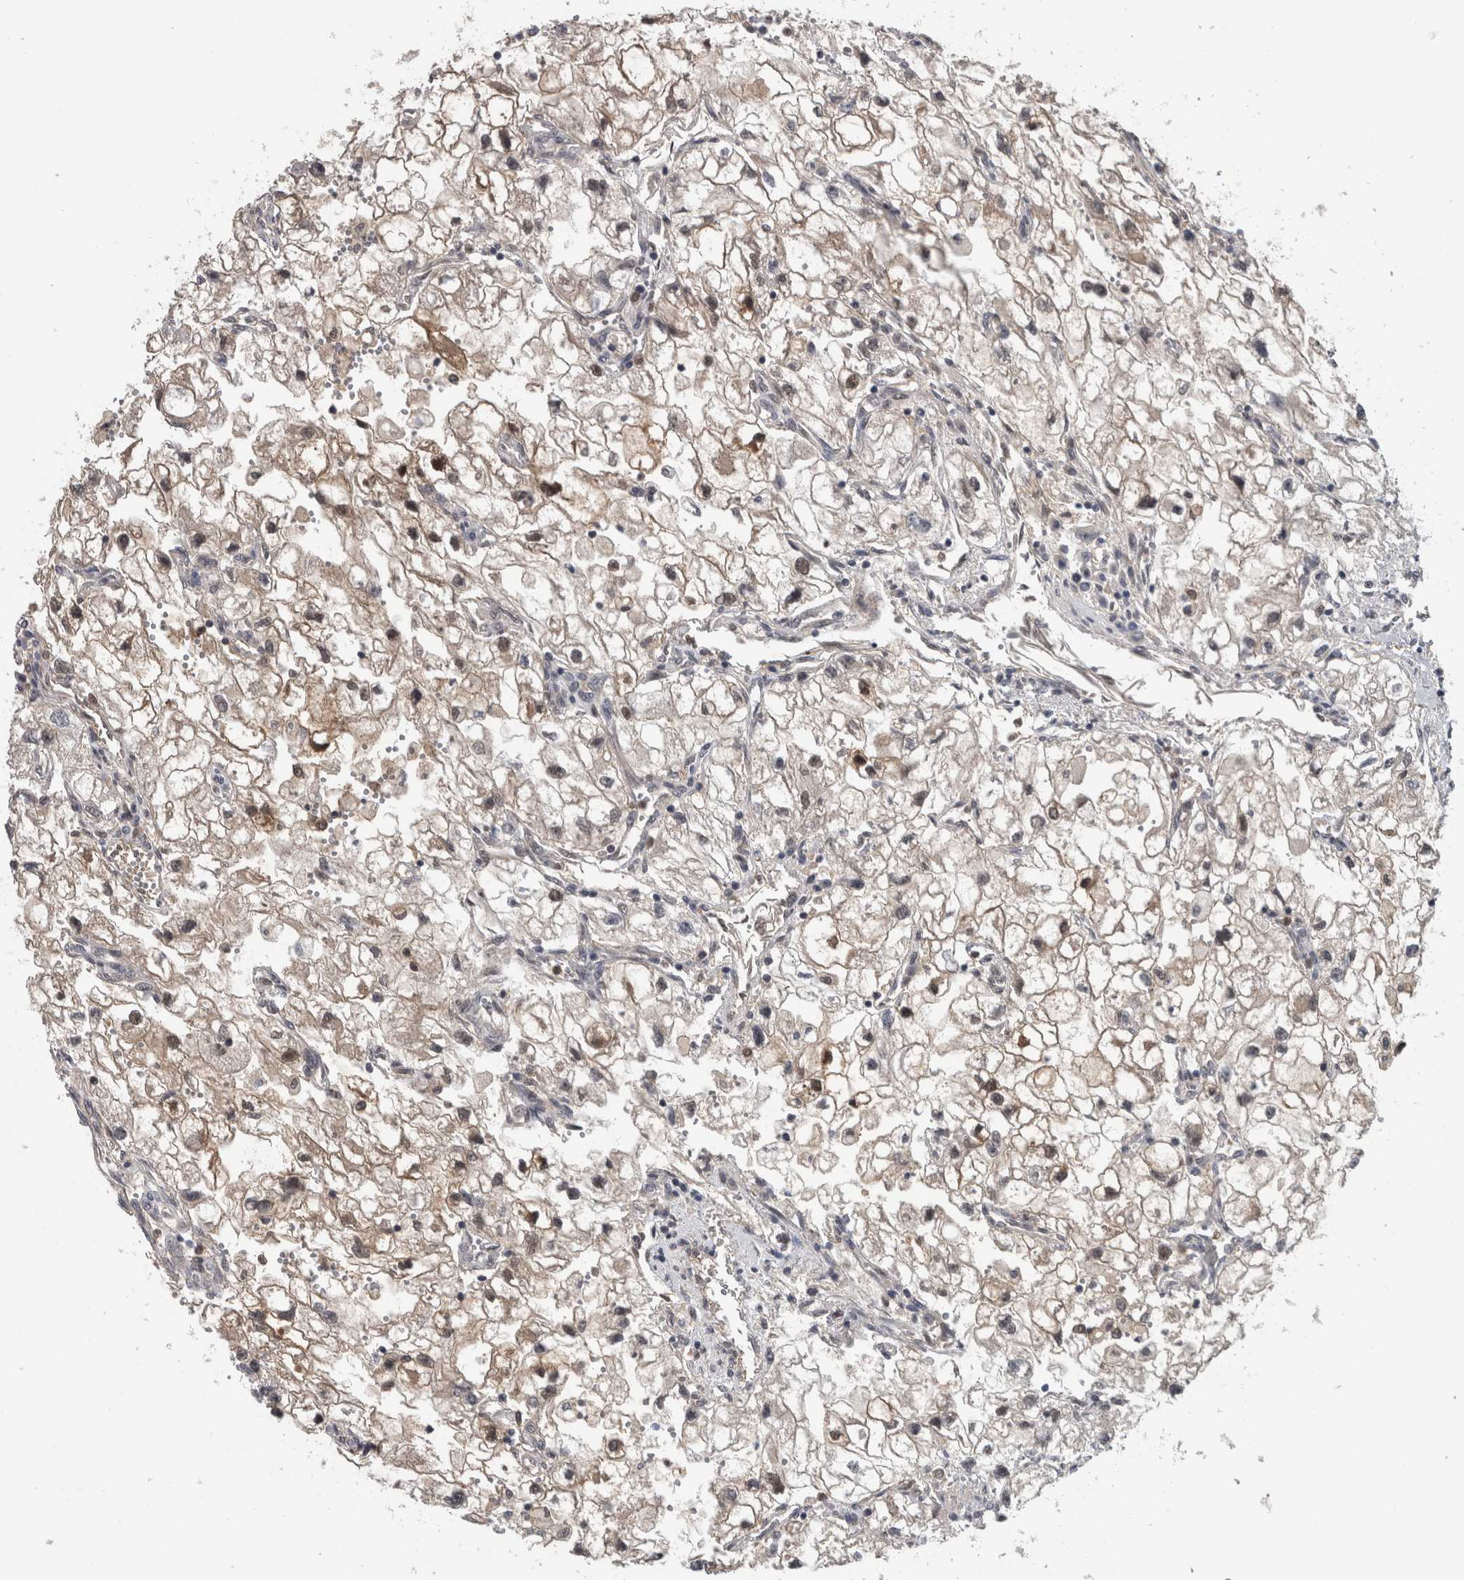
{"staining": {"intensity": "moderate", "quantity": "<25%", "location": "nuclear"}, "tissue": "renal cancer", "cell_type": "Tumor cells", "image_type": "cancer", "snomed": [{"axis": "morphology", "description": "Adenocarcinoma, NOS"}, {"axis": "topography", "description": "Kidney"}], "caption": "The micrograph reveals a brown stain indicating the presence of a protein in the nuclear of tumor cells in renal cancer (adenocarcinoma).", "gene": "NAPRT", "patient": {"sex": "female", "age": 70}}